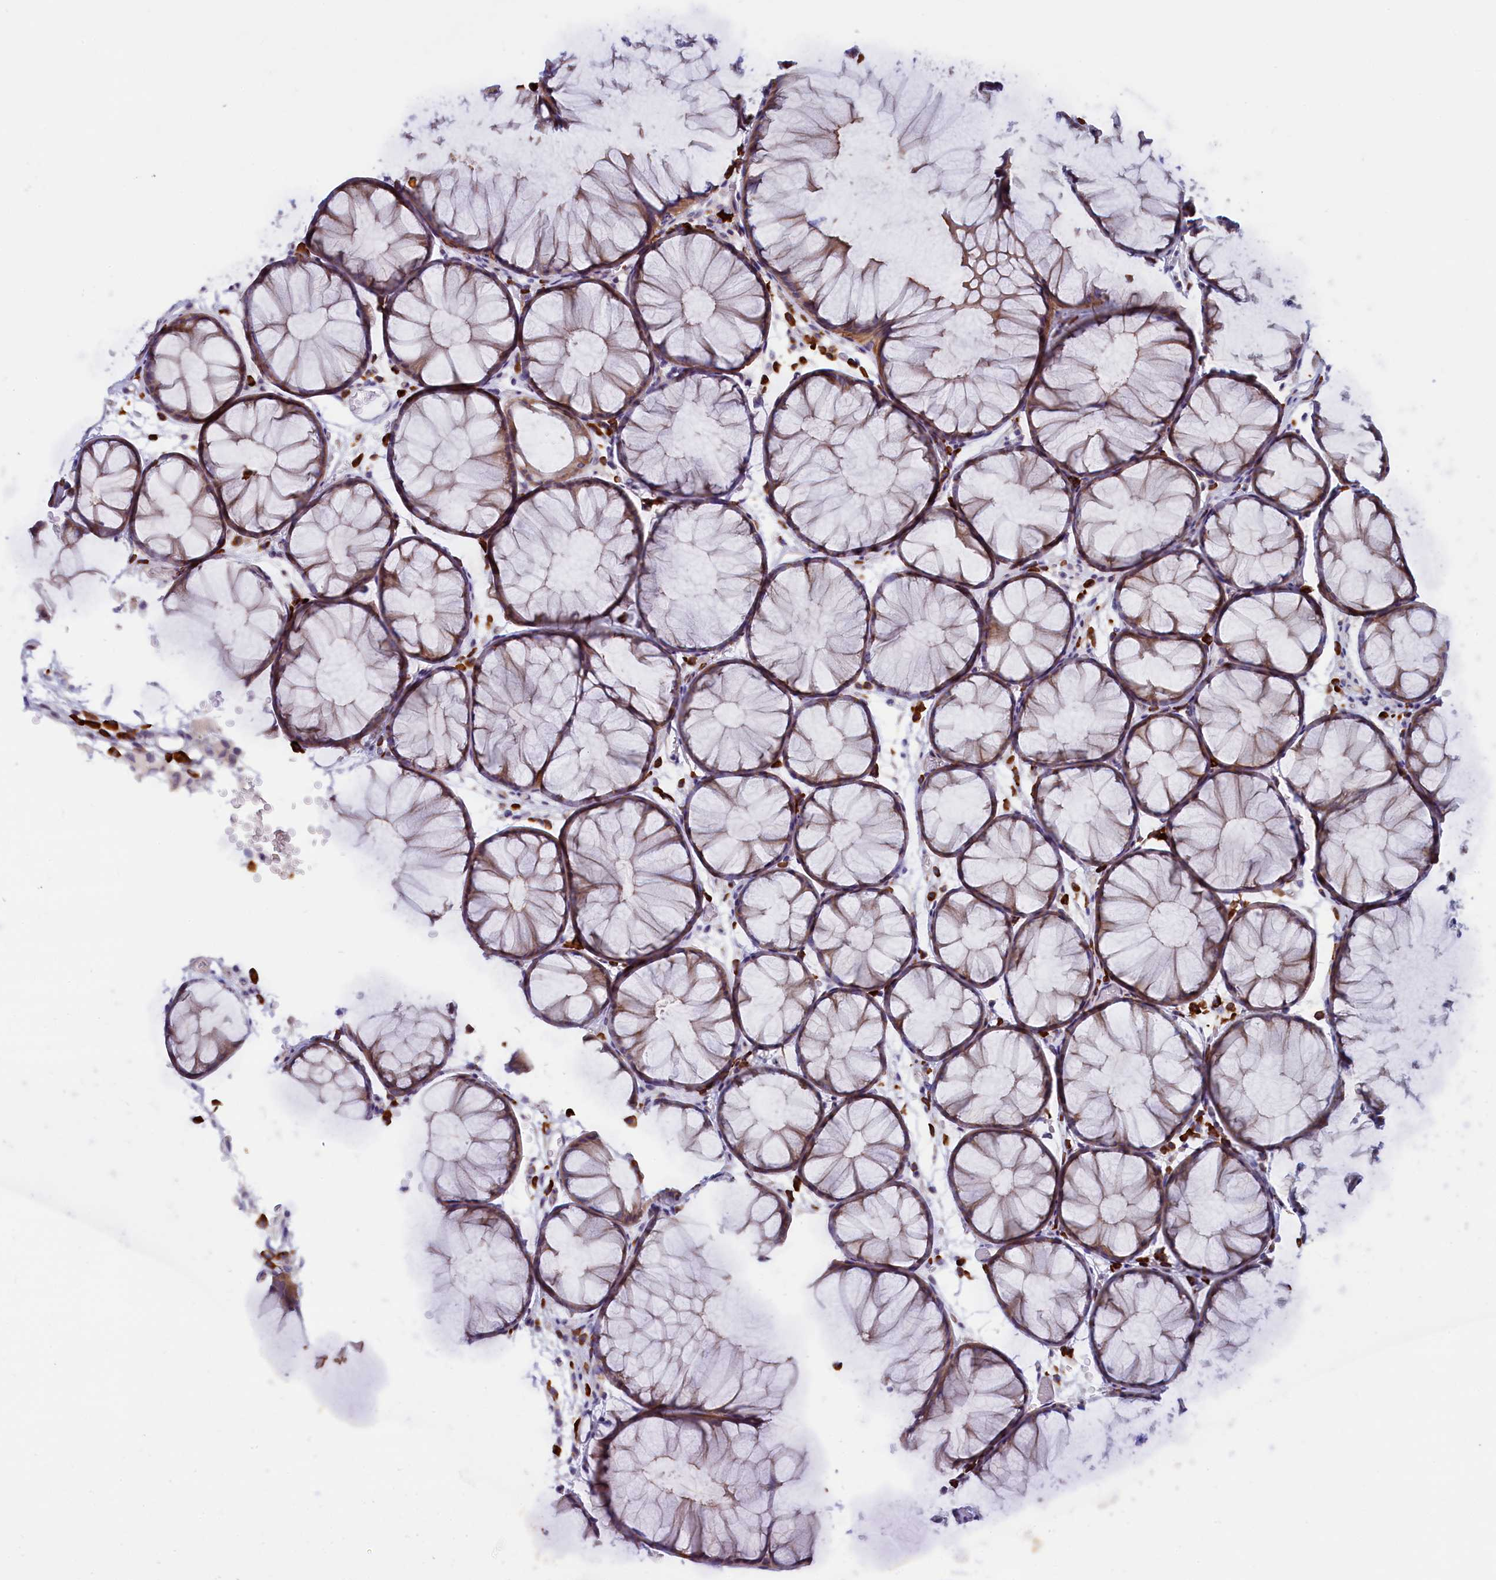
{"staining": {"intensity": "weak", "quantity": ">75%", "location": "cytoplasmic/membranous"}, "tissue": "colon", "cell_type": "Endothelial cells", "image_type": "normal", "snomed": [{"axis": "morphology", "description": "Normal tissue, NOS"}, {"axis": "topography", "description": "Colon"}], "caption": "IHC histopathology image of unremarkable colon stained for a protein (brown), which reveals low levels of weak cytoplasmic/membranous positivity in about >75% of endothelial cells.", "gene": "JPT2", "patient": {"sex": "female", "age": 82}}